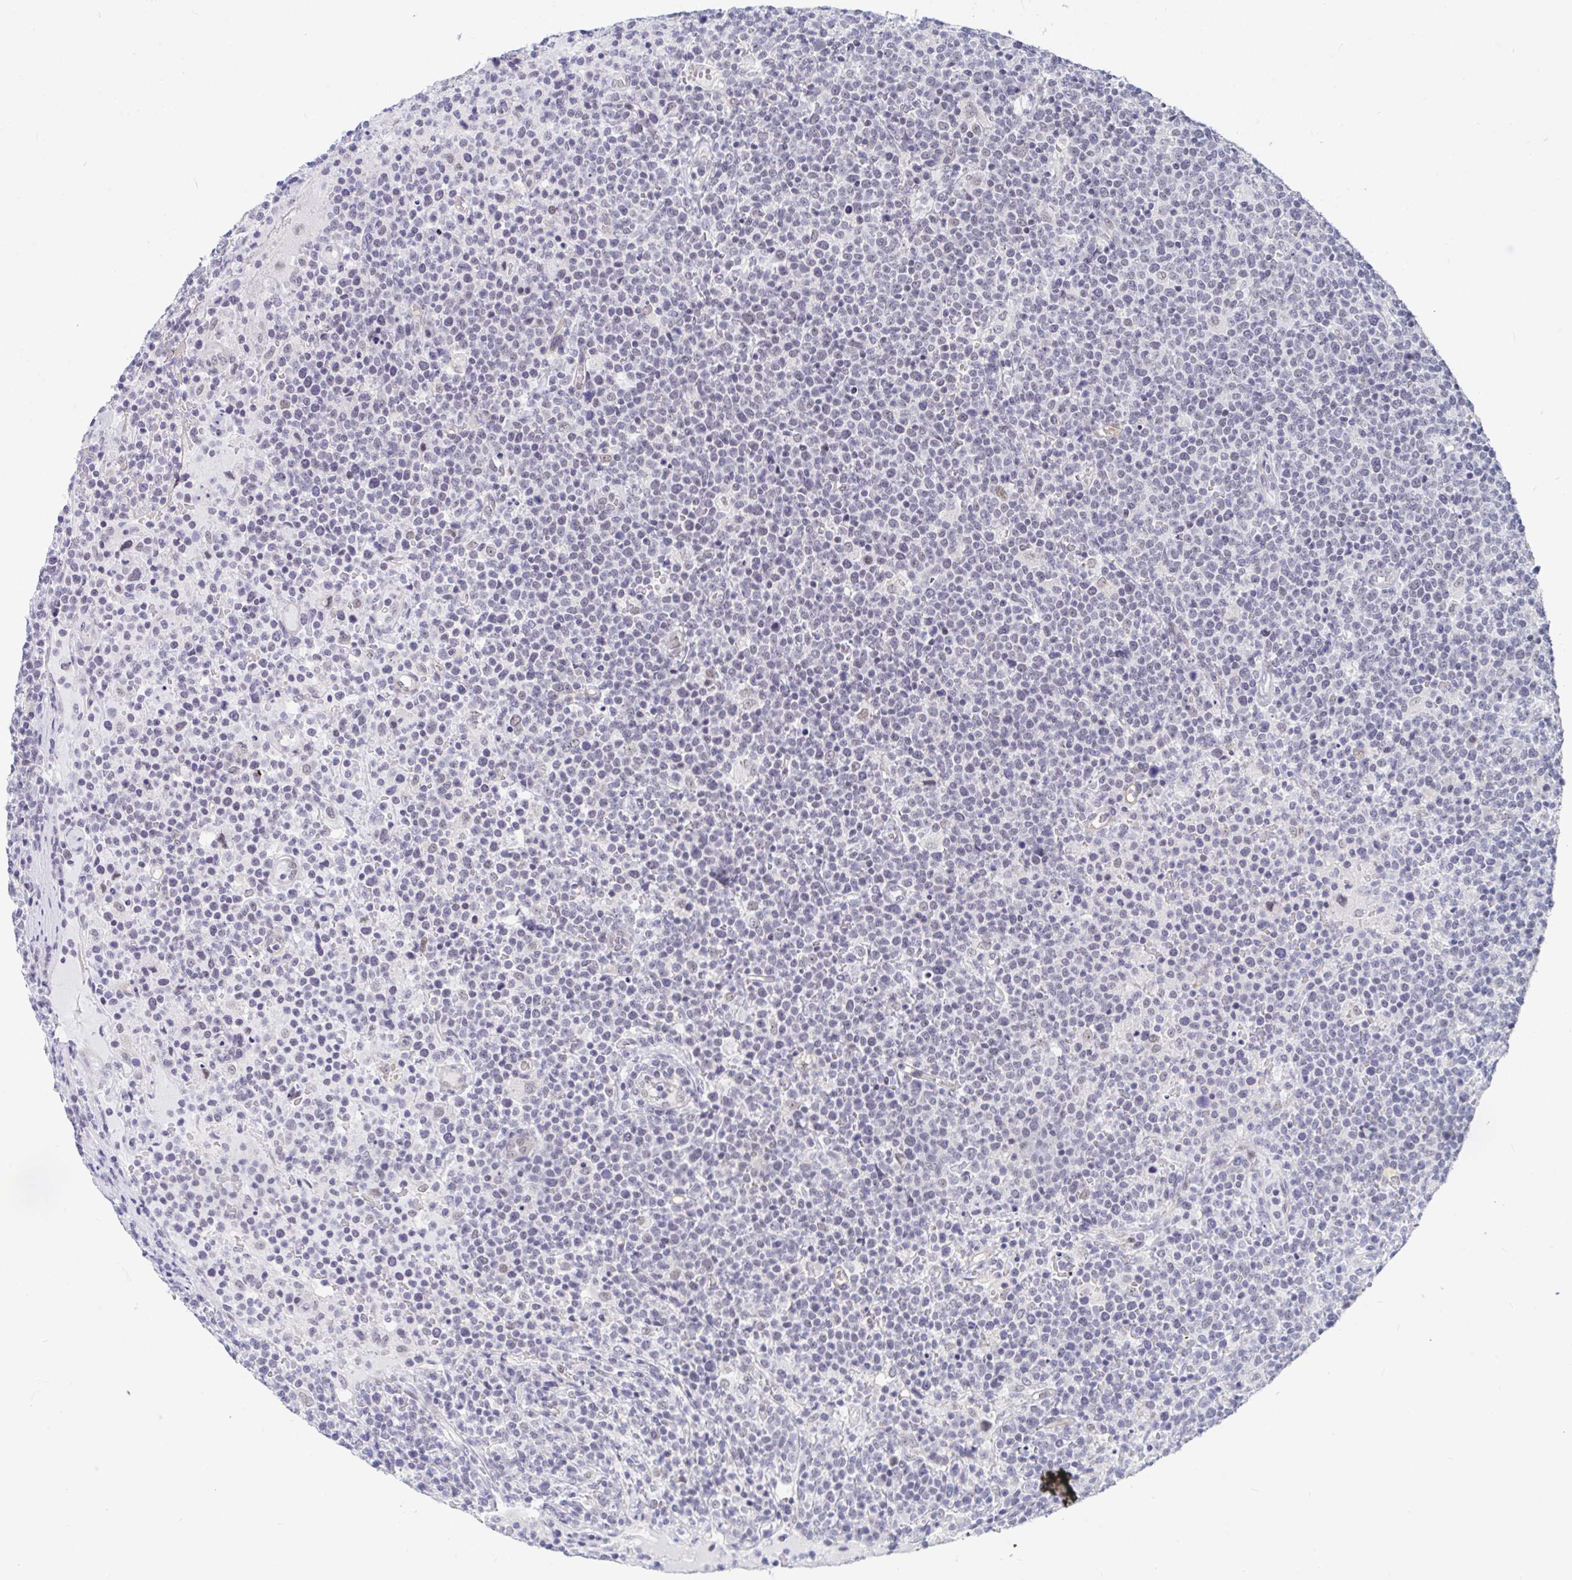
{"staining": {"intensity": "negative", "quantity": "none", "location": "none"}, "tissue": "lymphoma", "cell_type": "Tumor cells", "image_type": "cancer", "snomed": [{"axis": "morphology", "description": "Malignant lymphoma, non-Hodgkin's type, High grade"}, {"axis": "topography", "description": "Lymph node"}], "caption": "Tumor cells are negative for protein expression in human high-grade malignant lymphoma, non-Hodgkin's type.", "gene": "DAOA", "patient": {"sex": "male", "age": 61}}